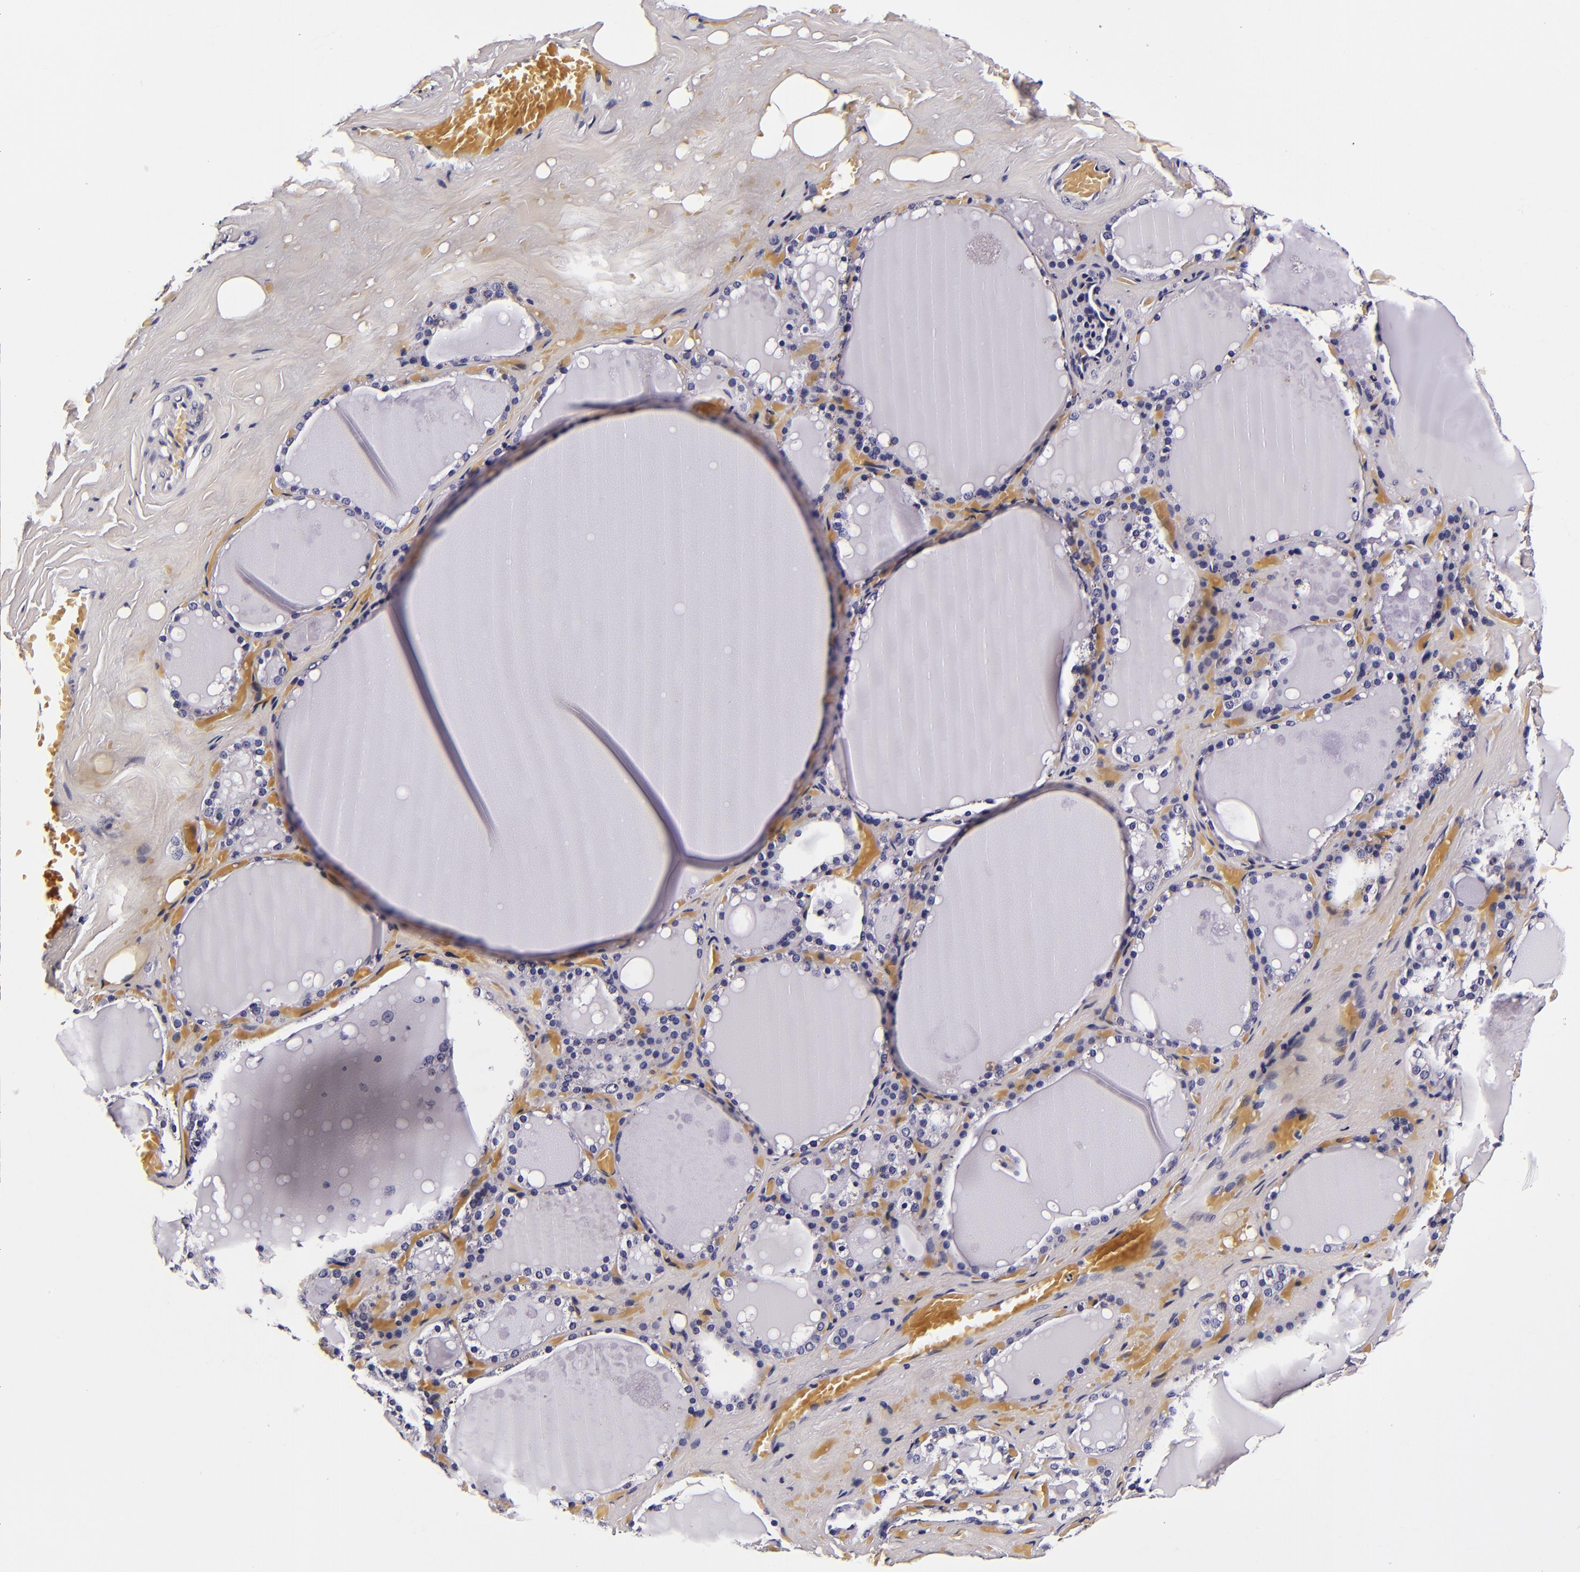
{"staining": {"intensity": "negative", "quantity": "none", "location": "none"}, "tissue": "thyroid gland", "cell_type": "Glandular cells", "image_type": "normal", "snomed": [{"axis": "morphology", "description": "Normal tissue, NOS"}, {"axis": "topography", "description": "Thyroid gland"}], "caption": "Normal thyroid gland was stained to show a protein in brown. There is no significant positivity in glandular cells. Brightfield microscopy of immunohistochemistry stained with DAB (brown) and hematoxylin (blue), captured at high magnification.", "gene": "FBN1", "patient": {"sex": "male", "age": 61}}